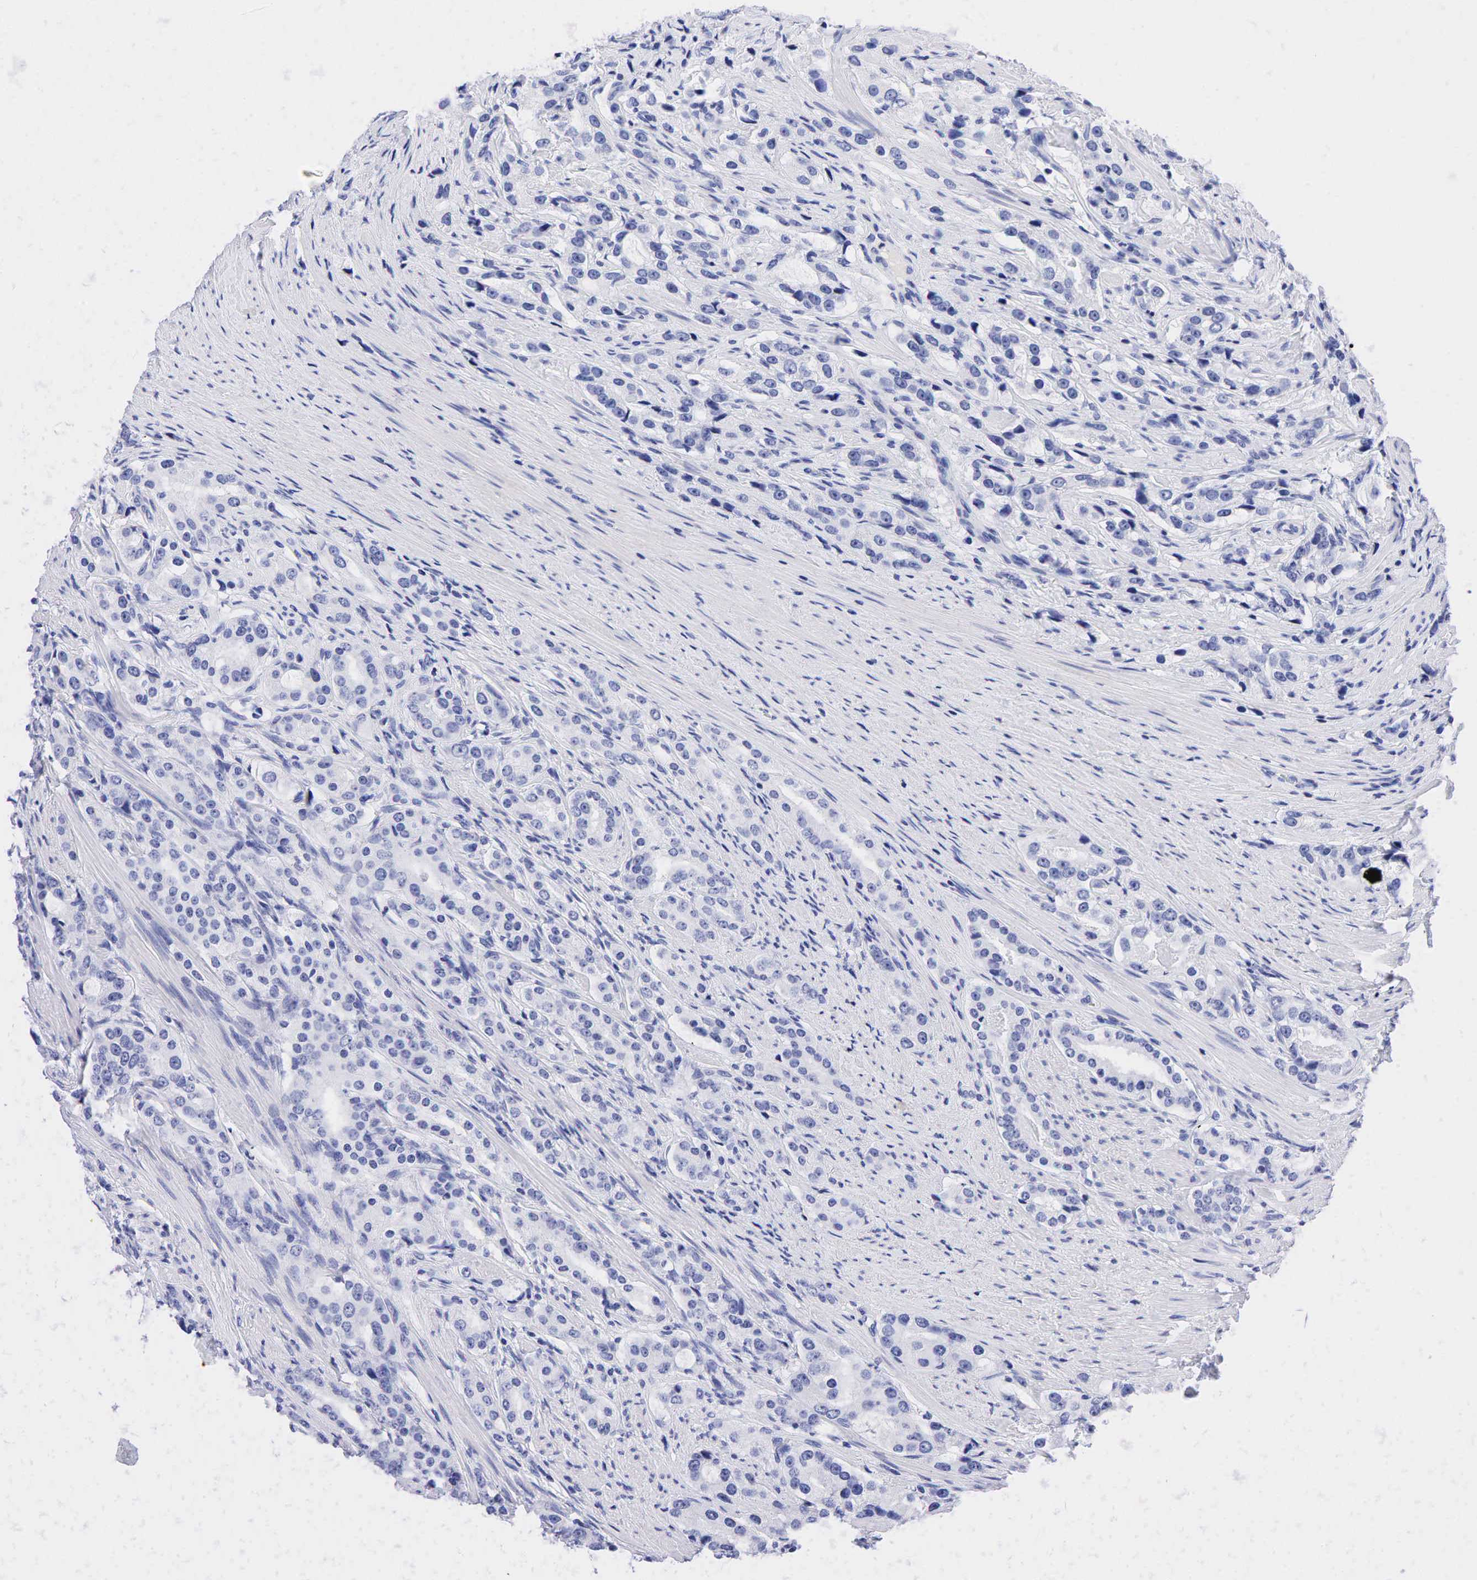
{"staining": {"intensity": "negative", "quantity": "none", "location": "none"}, "tissue": "prostate cancer", "cell_type": "Tumor cells", "image_type": "cancer", "snomed": [{"axis": "morphology", "description": "Adenocarcinoma, Medium grade"}, {"axis": "topography", "description": "Prostate"}], "caption": "Tumor cells are negative for brown protein staining in prostate cancer.", "gene": "NKX2-1", "patient": {"sex": "male", "age": 72}}